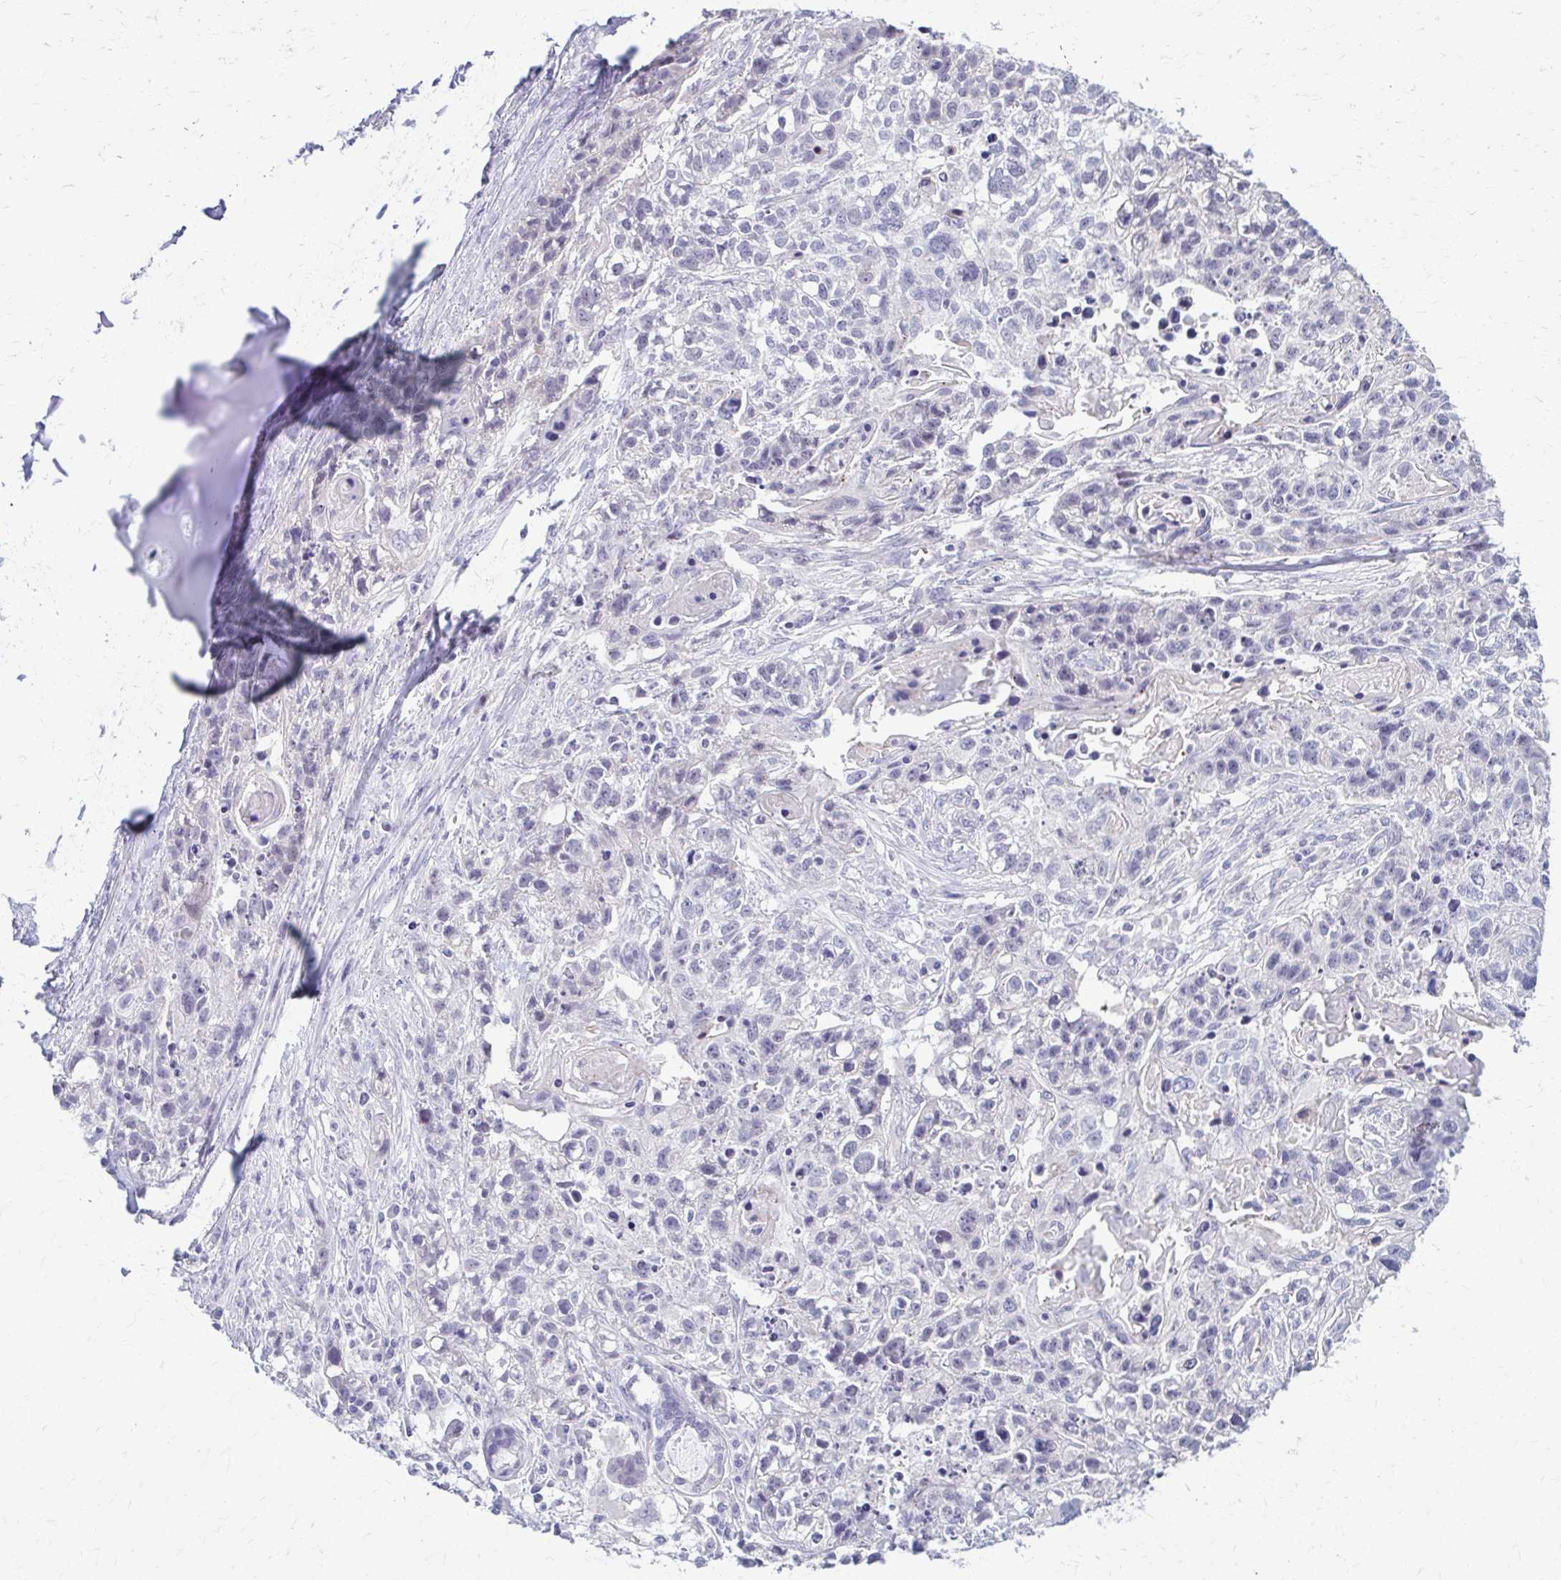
{"staining": {"intensity": "negative", "quantity": "none", "location": "none"}, "tissue": "lung cancer", "cell_type": "Tumor cells", "image_type": "cancer", "snomed": [{"axis": "morphology", "description": "Squamous cell carcinoma, NOS"}, {"axis": "topography", "description": "Lung"}], "caption": "IHC micrograph of lung cancer stained for a protein (brown), which exhibits no positivity in tumor cells.", "gene": "RHOBTB2", "patient": {"sex": "male", "age": 74}}